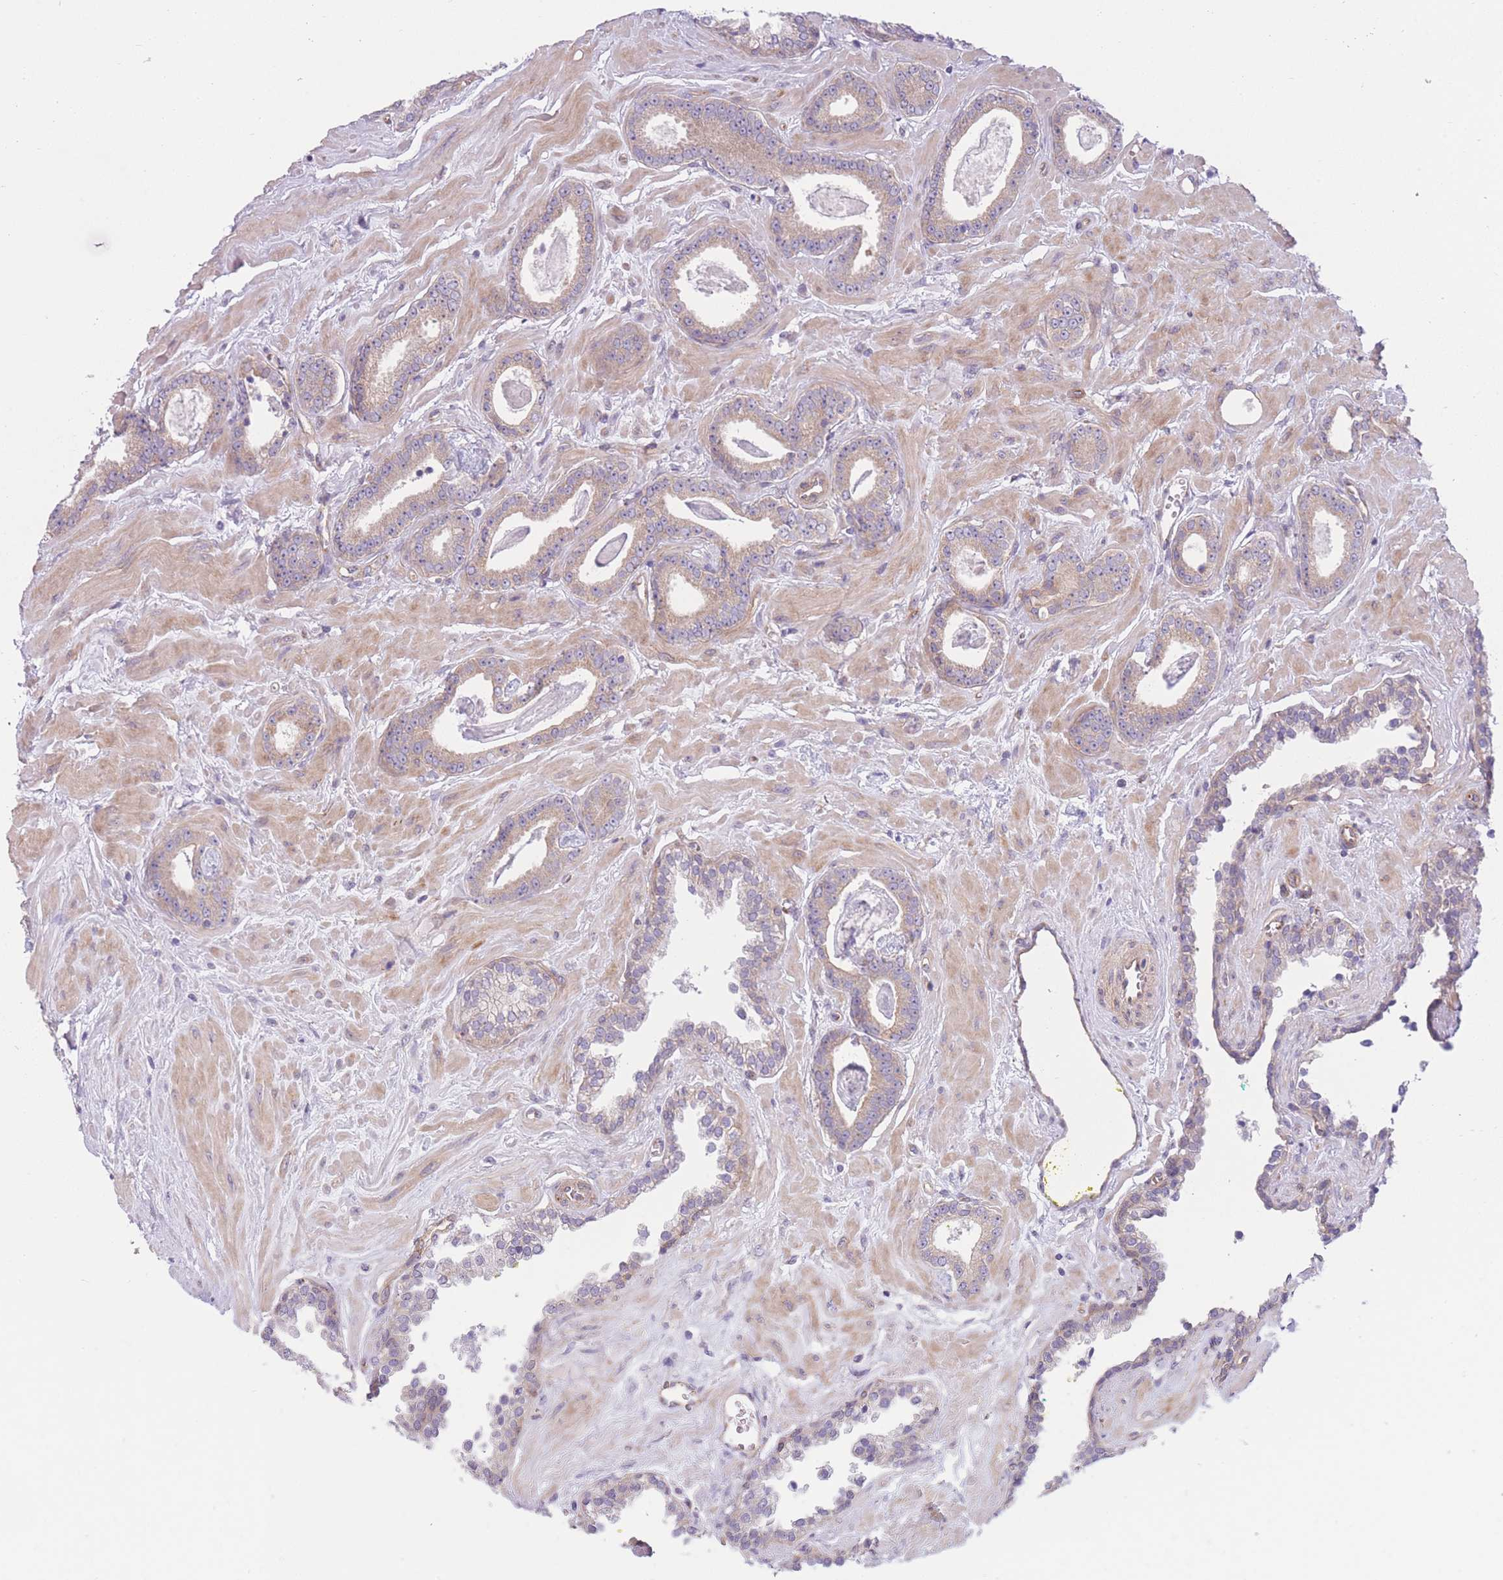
{"staining": {"intensity": "weak", "quantity": ">75%", "location": "cytoplasmic/membranous"}, "tissue": "prostate cancer", "cell_type": "Tumor cells", "image_type": "cancer", "snomed": [{"axis": "morphology", "description": "Adenocarcinoma, Low grade"}, {"axis": "topography", "description": "Prostate"}], "caption": "This image exhibits immunohistochemistry (IHC) staining of low-grade adenocarcinoma (prostate), with low weak cytoplasmic/membranous positivity in approximately >75% of tumor cells.", "gene": "SERPINB3", "patient": {"sex": "male", "age": 60}}